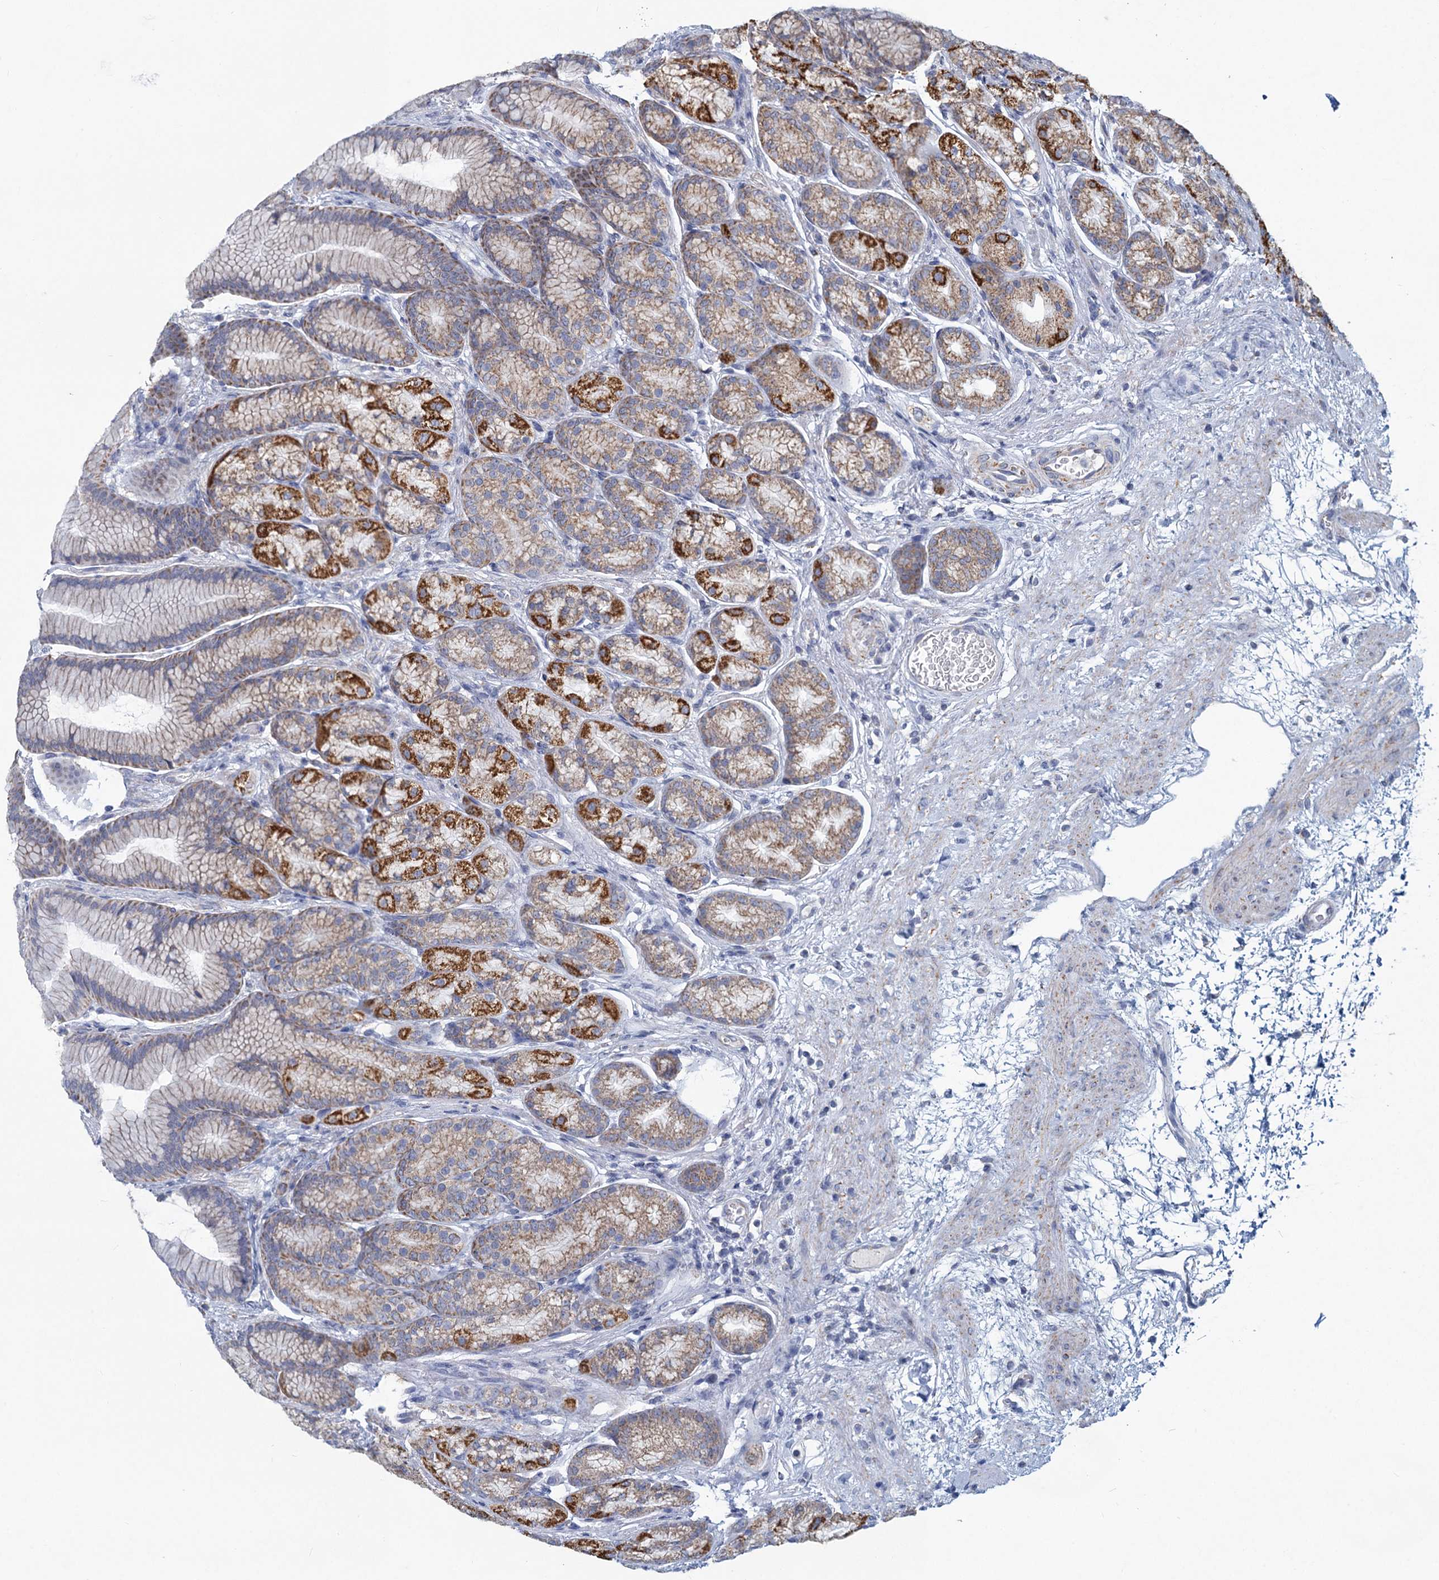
{"staining": {"intensity": "strong", "quantity": "25%-75%", "location": "cytoplasmic/membranous"}, "tissue": "stomach", "cell_type": "Glandular cells", "image_type": "normal", "snomed": [{"axis": "morphology", "description": "Normal tissue, NOS"}, {"axis": "morphology", "description": "Adenocarcinoma, NOS"}, {"axis": "morphology", "description": "Adenocarcinoma, High grade"}, {"axis": "topography", "description": "Stomach, upper"}, {"axis": "topography", "description": "Stomach"}], "caption": "The histopathology image displays staining of benign stomach, revealing strong cytoplasmic/membranous protein staining (brown color) within glandular cells. The protein is shown in brown color, while the nuclei are stained blue.", "gene": "NDUFC2", "patient": {"sex": "female", "age": 65}}